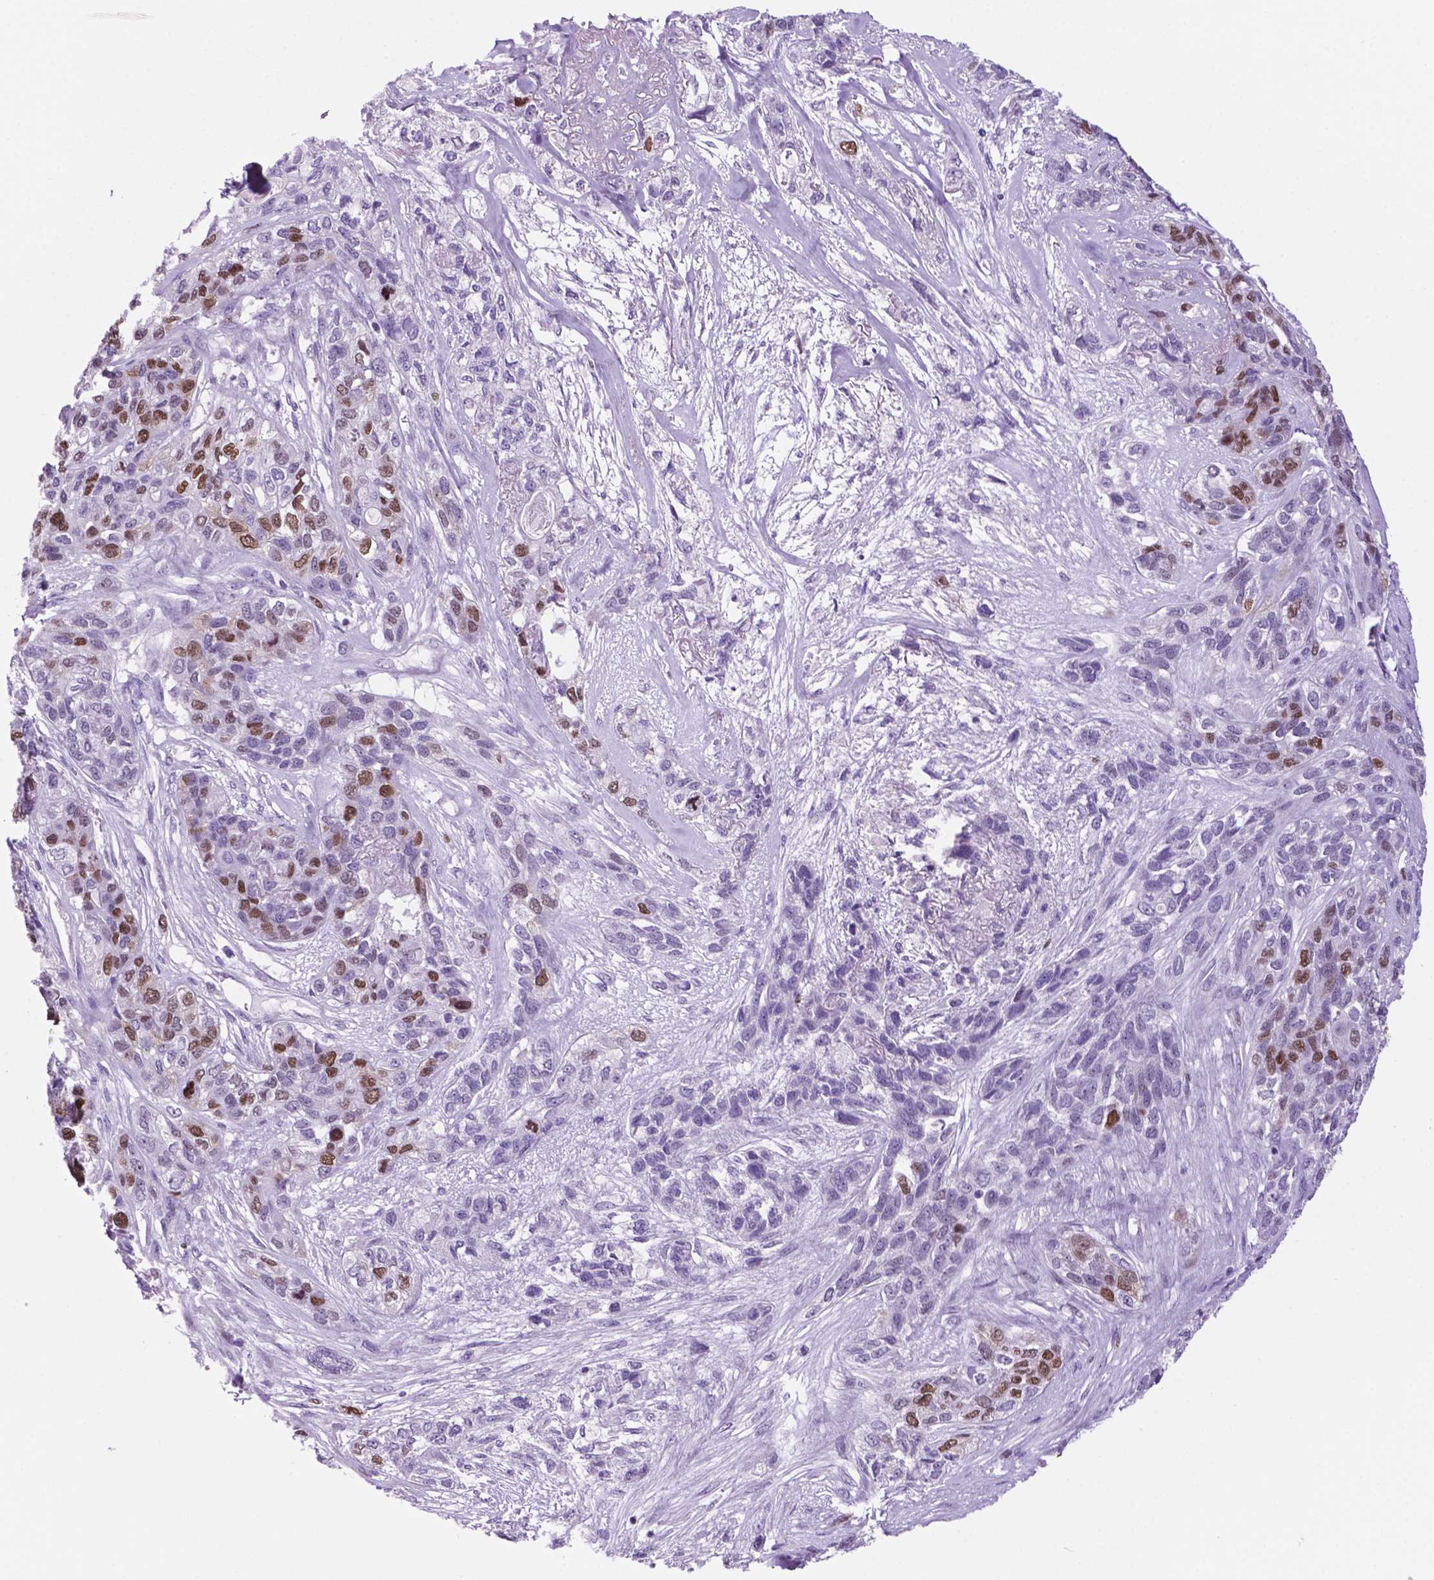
{"staining": {"intensity": "moderate", "quantity": "25%-75%", "location": "nuclear"}, "tissue": "lung cancer", "cell_type": "Tumor cells", "image_type": "cancer", "snomed": [{"axis": "morphology", "description": "Squamous cell carcinoma, NOS"}, {"axis": "topography", "description": "Lung"}], "caption": "Protein expression by IHC reveals moderate nuclear staining in approximately 25%-75% of tumor cells in lung cancer (squamous cell carcinoma). Nuclei are stained in blue.", "gene": "NCAPH2", "patient": {"sex": "female", "age": 70}}